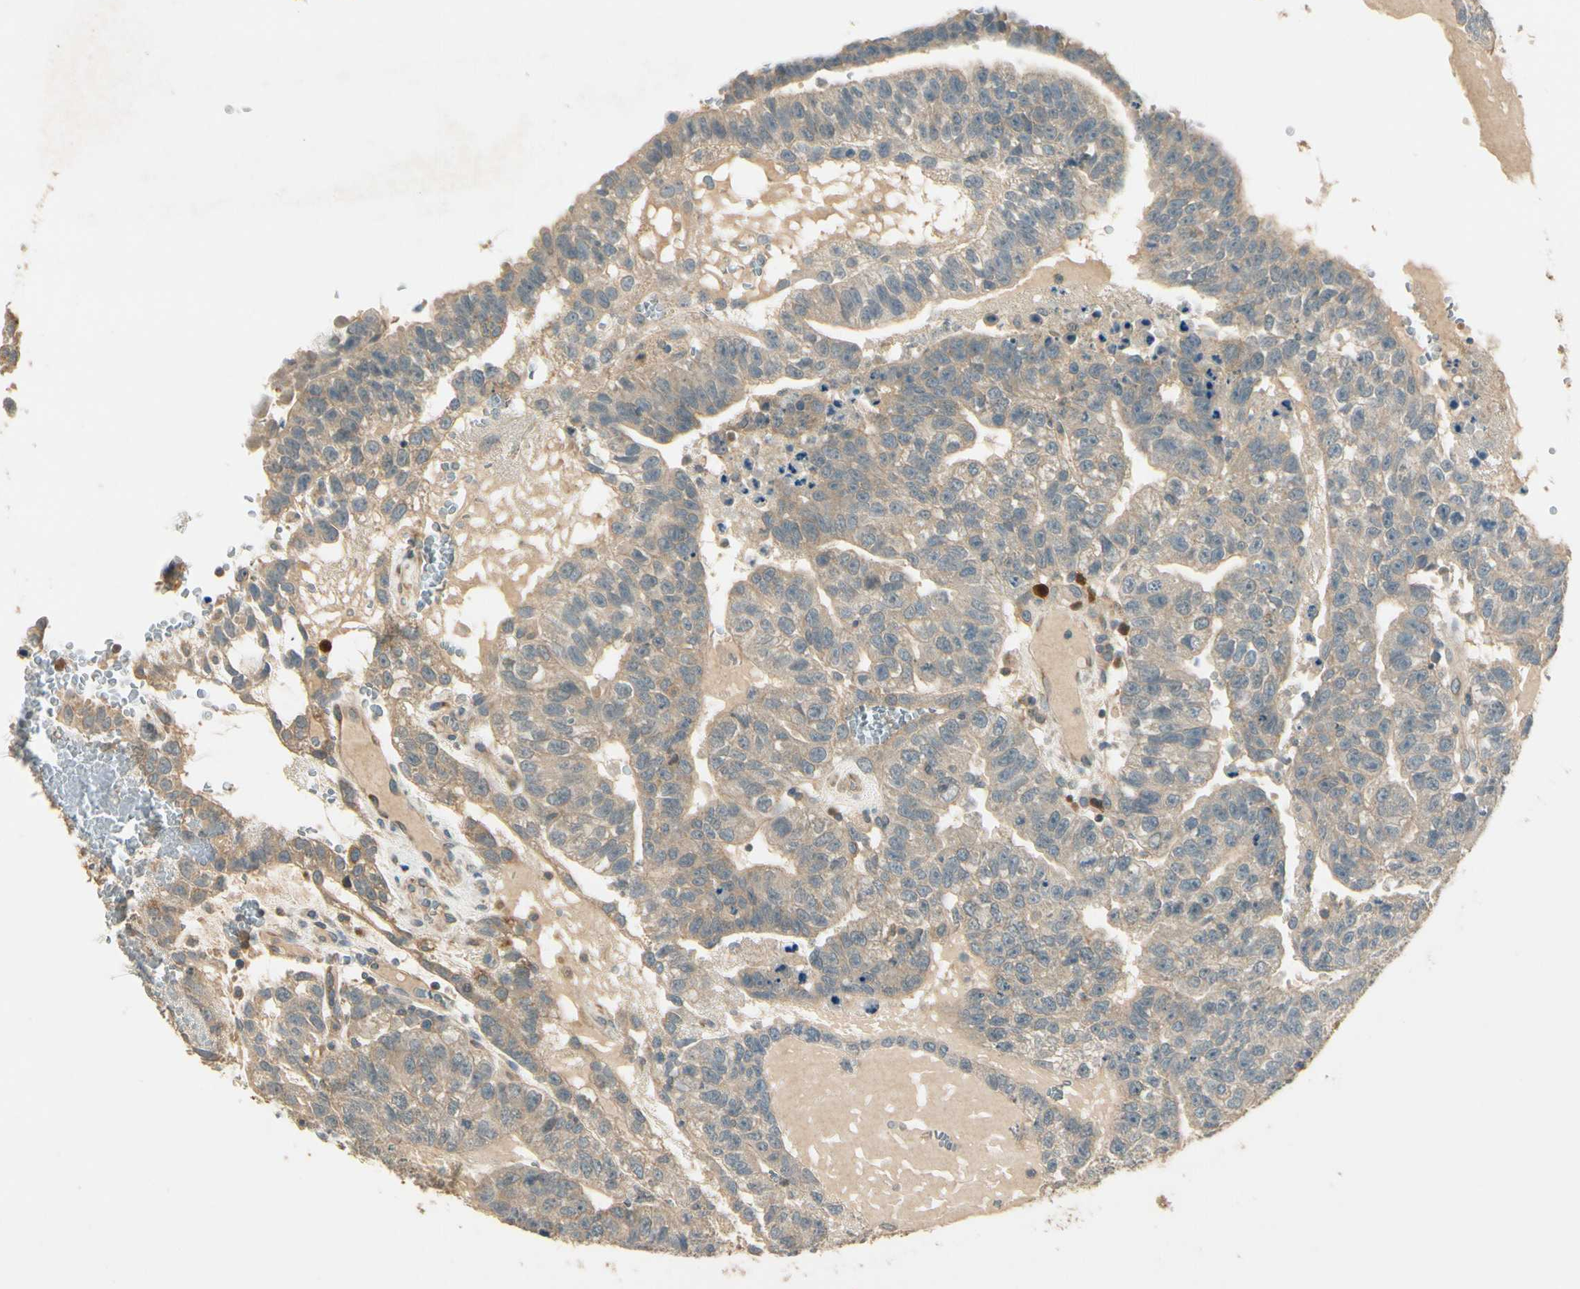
{"staining": {"intensity": "weak", "quantity": ">75%", "location": "cytoplasmic/membranous"}, "tissue": "testis cancer", "cell_type": "Tumor cells", "image_type": "cancer", "snomed": [{"axis": "morphology", "description": "Seminoma, NOS"}, {"axis": "morphology", "description": "Carcinoma, Embryonal, NOS"}, {"axis": "topography", "description": "Testis"}], "caption": "IHC (DAB) staining of seminoma (testis) reveals weak cytoplasmic/membranous protein staining in about >75% of tumor cells.", "gene": "PLXNA1", "patient": {"sex": "male", "age": 52}}